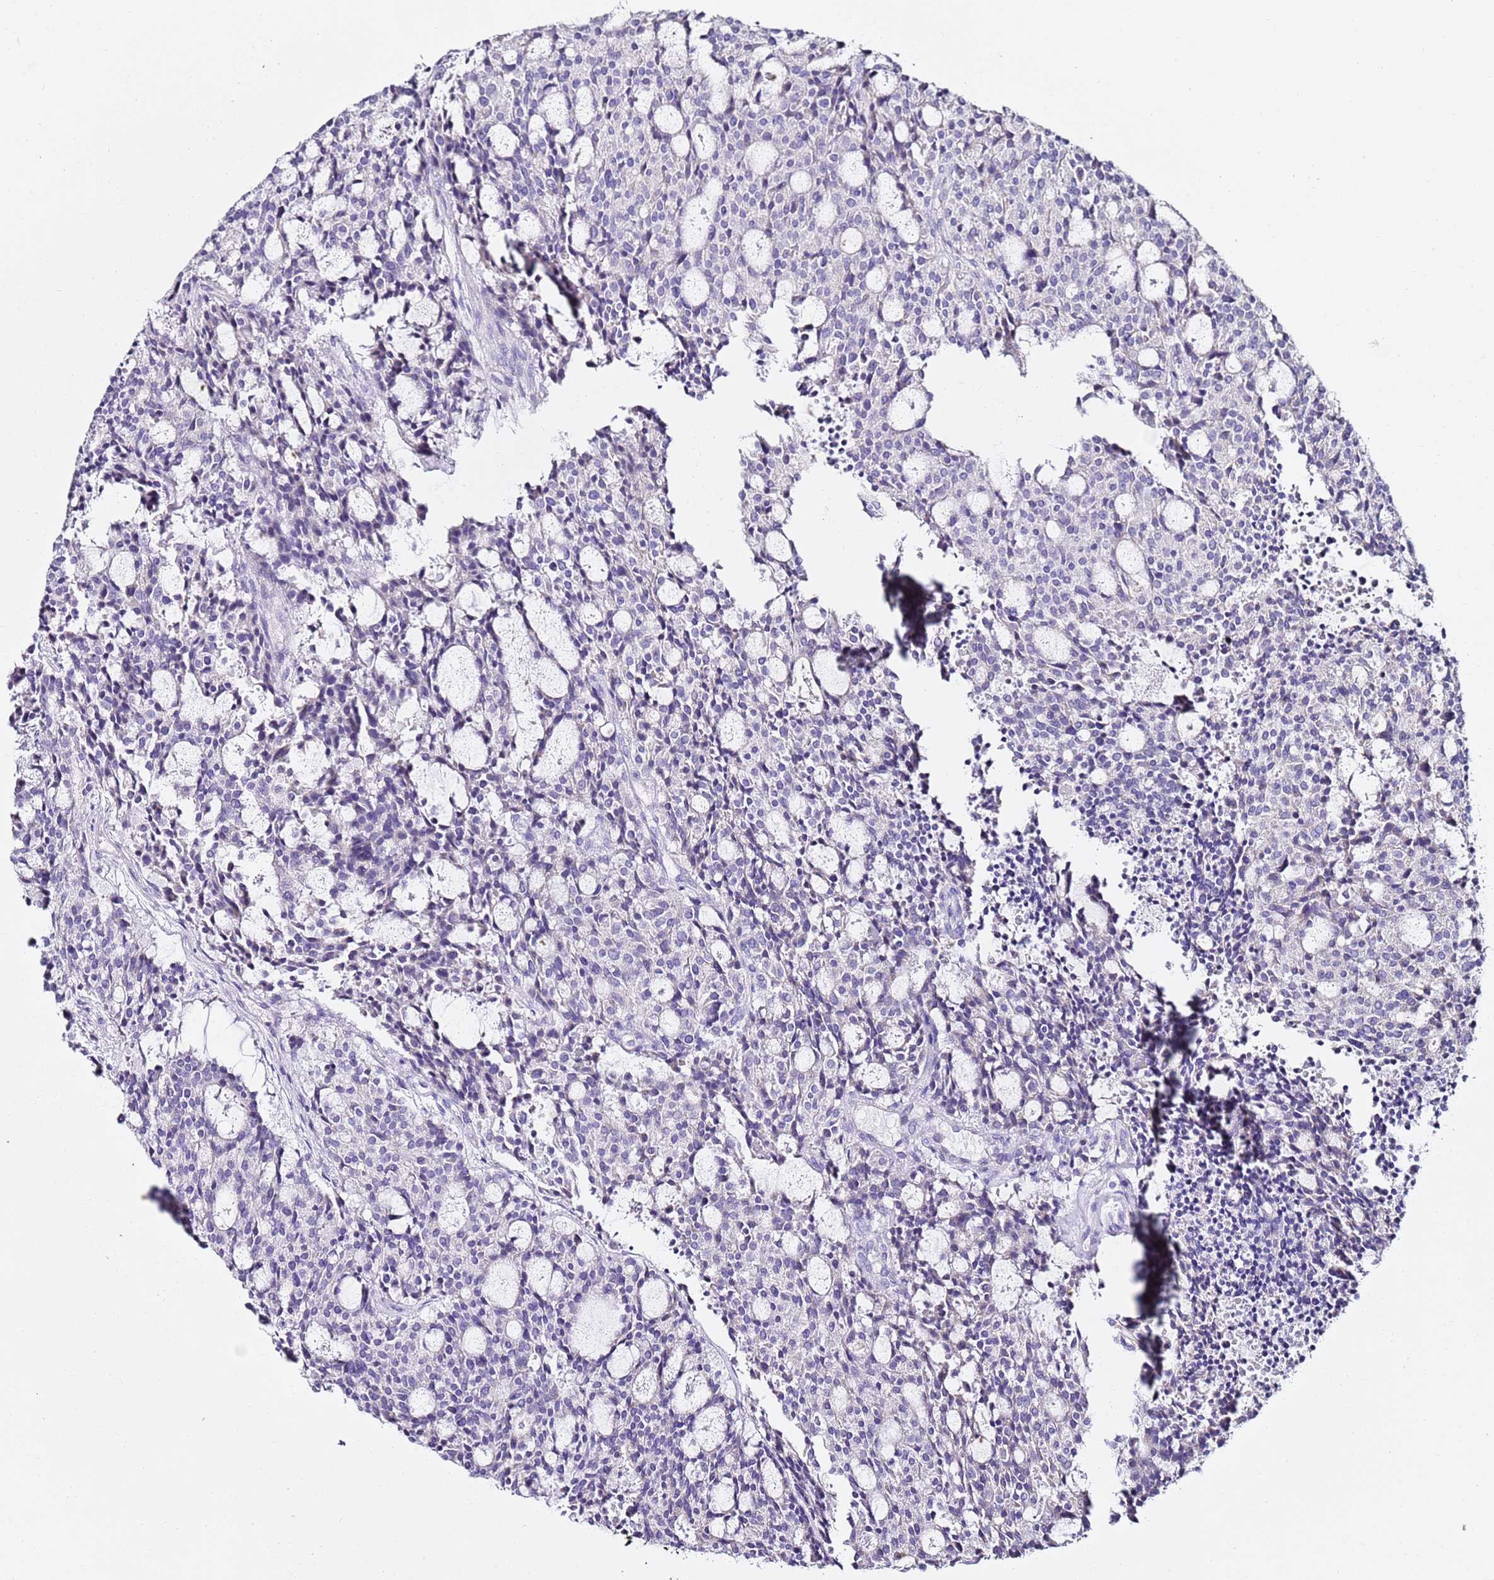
{"staining": {"intensity": "negative", "quantity": "none", "location": "none"}, "tissue": "carcinoid", "cell_type": "Tumor cells", "image_type": "cancer", "snomed": [{"axis": "morphology", "description": "Carcinoid, malignant, NOS"}, {"axis": "topography", "description": "Pancreas"}], "caption": "Tumor cells show no significant expression in carcinoid (malignant). Nuclei are stained in blue.", "gene": "MYBPC3", "patient": {"sex": "female", "age": 54}}